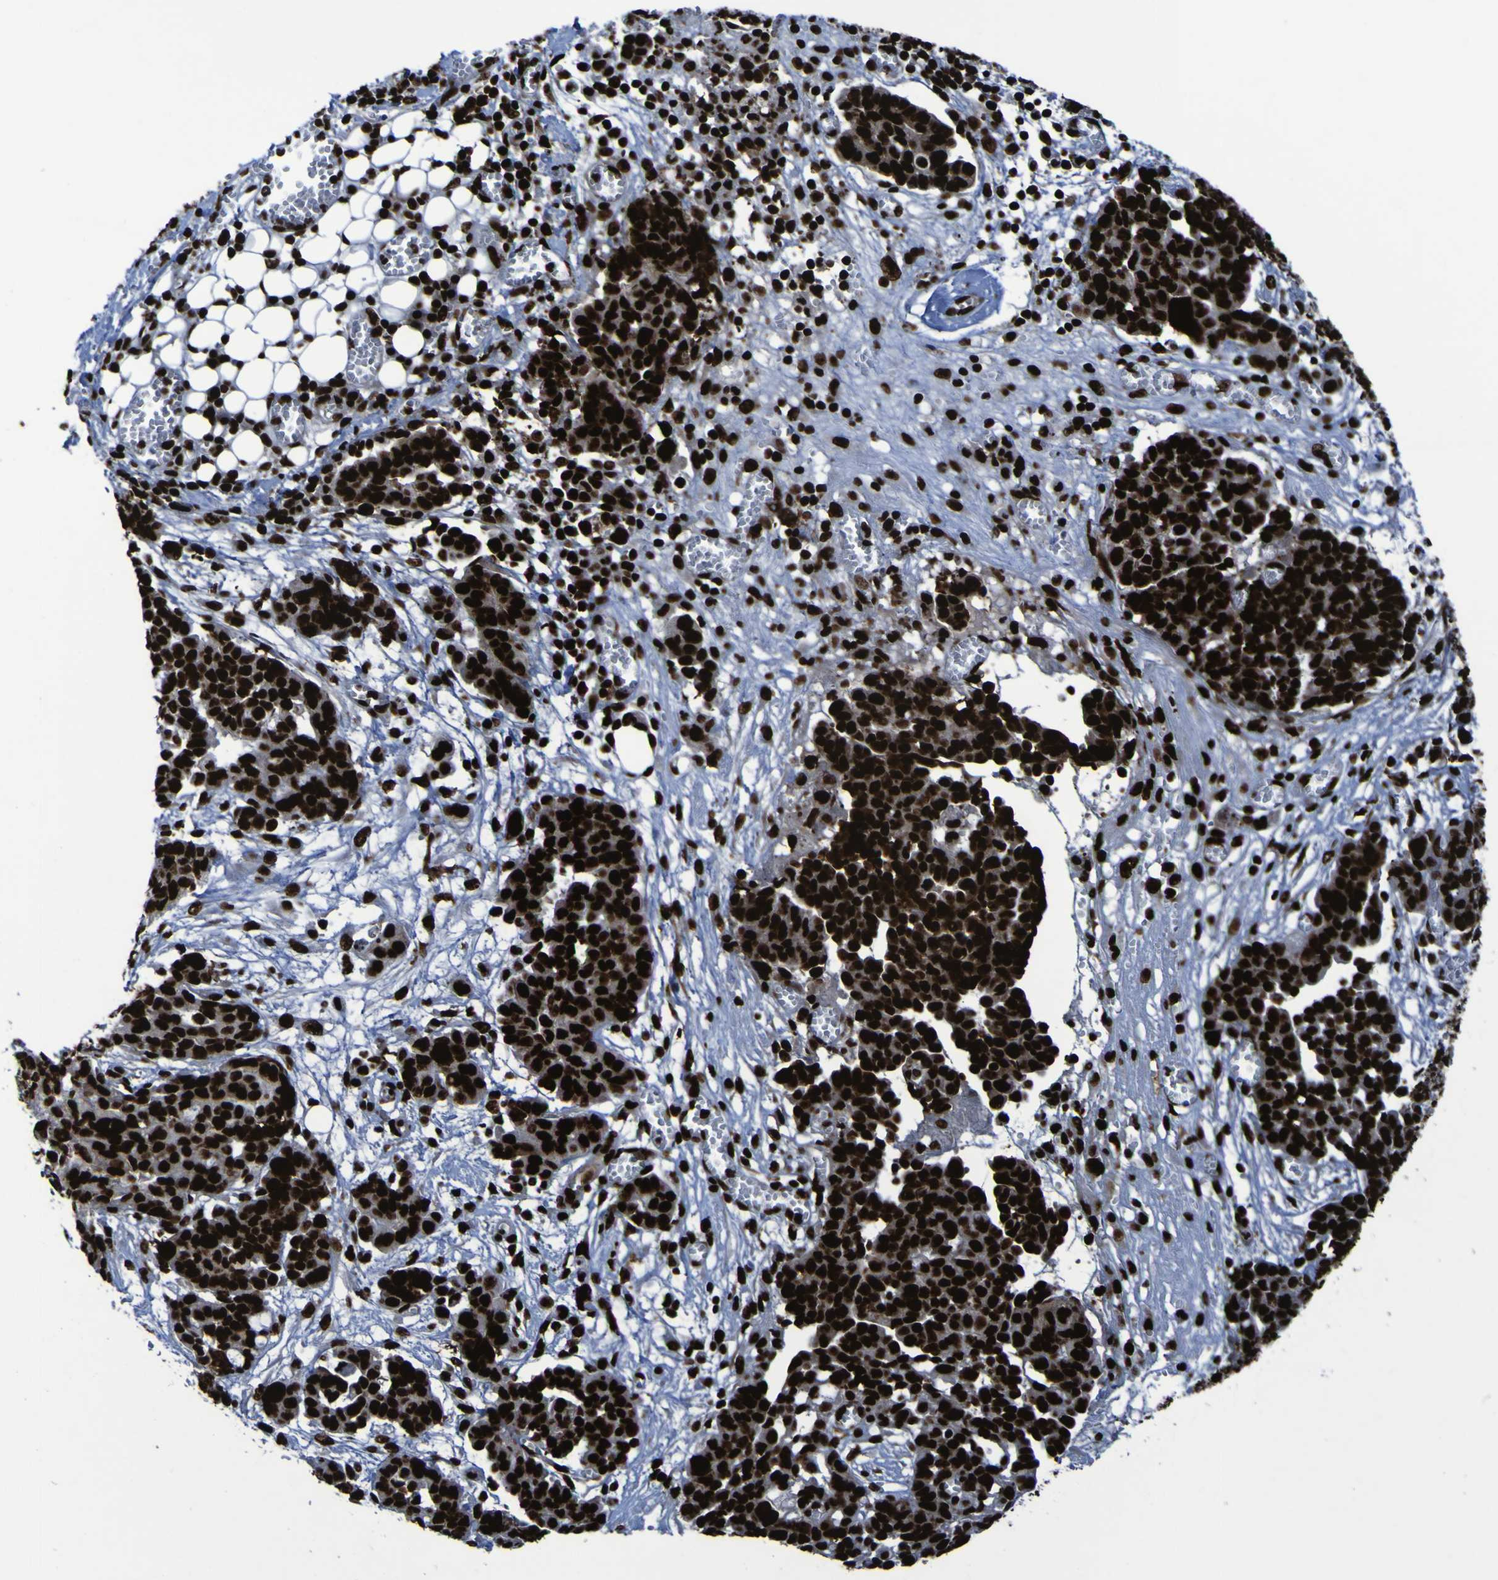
{"staining": {"intensity": "strong", "quantity": ">75%", "location": "nuclear"}, "tissue": "ovarian cancer", "cell_type": "Tumor cells", "image_type": "cancer", "snomed": [{"axis": "morphology", "description": "Cystadenocarcinoma, serous, NOS"}, {"axis": "topography", "description": "Soft tissue"}, {"axis": "topography", "description": "Ovary"}], "caption": "Ovarian cancer stained with a protein marker reveals strong staining in tumor cells.", "gene": "NPM1", "patient": {"sex": "female", "age": 57}}